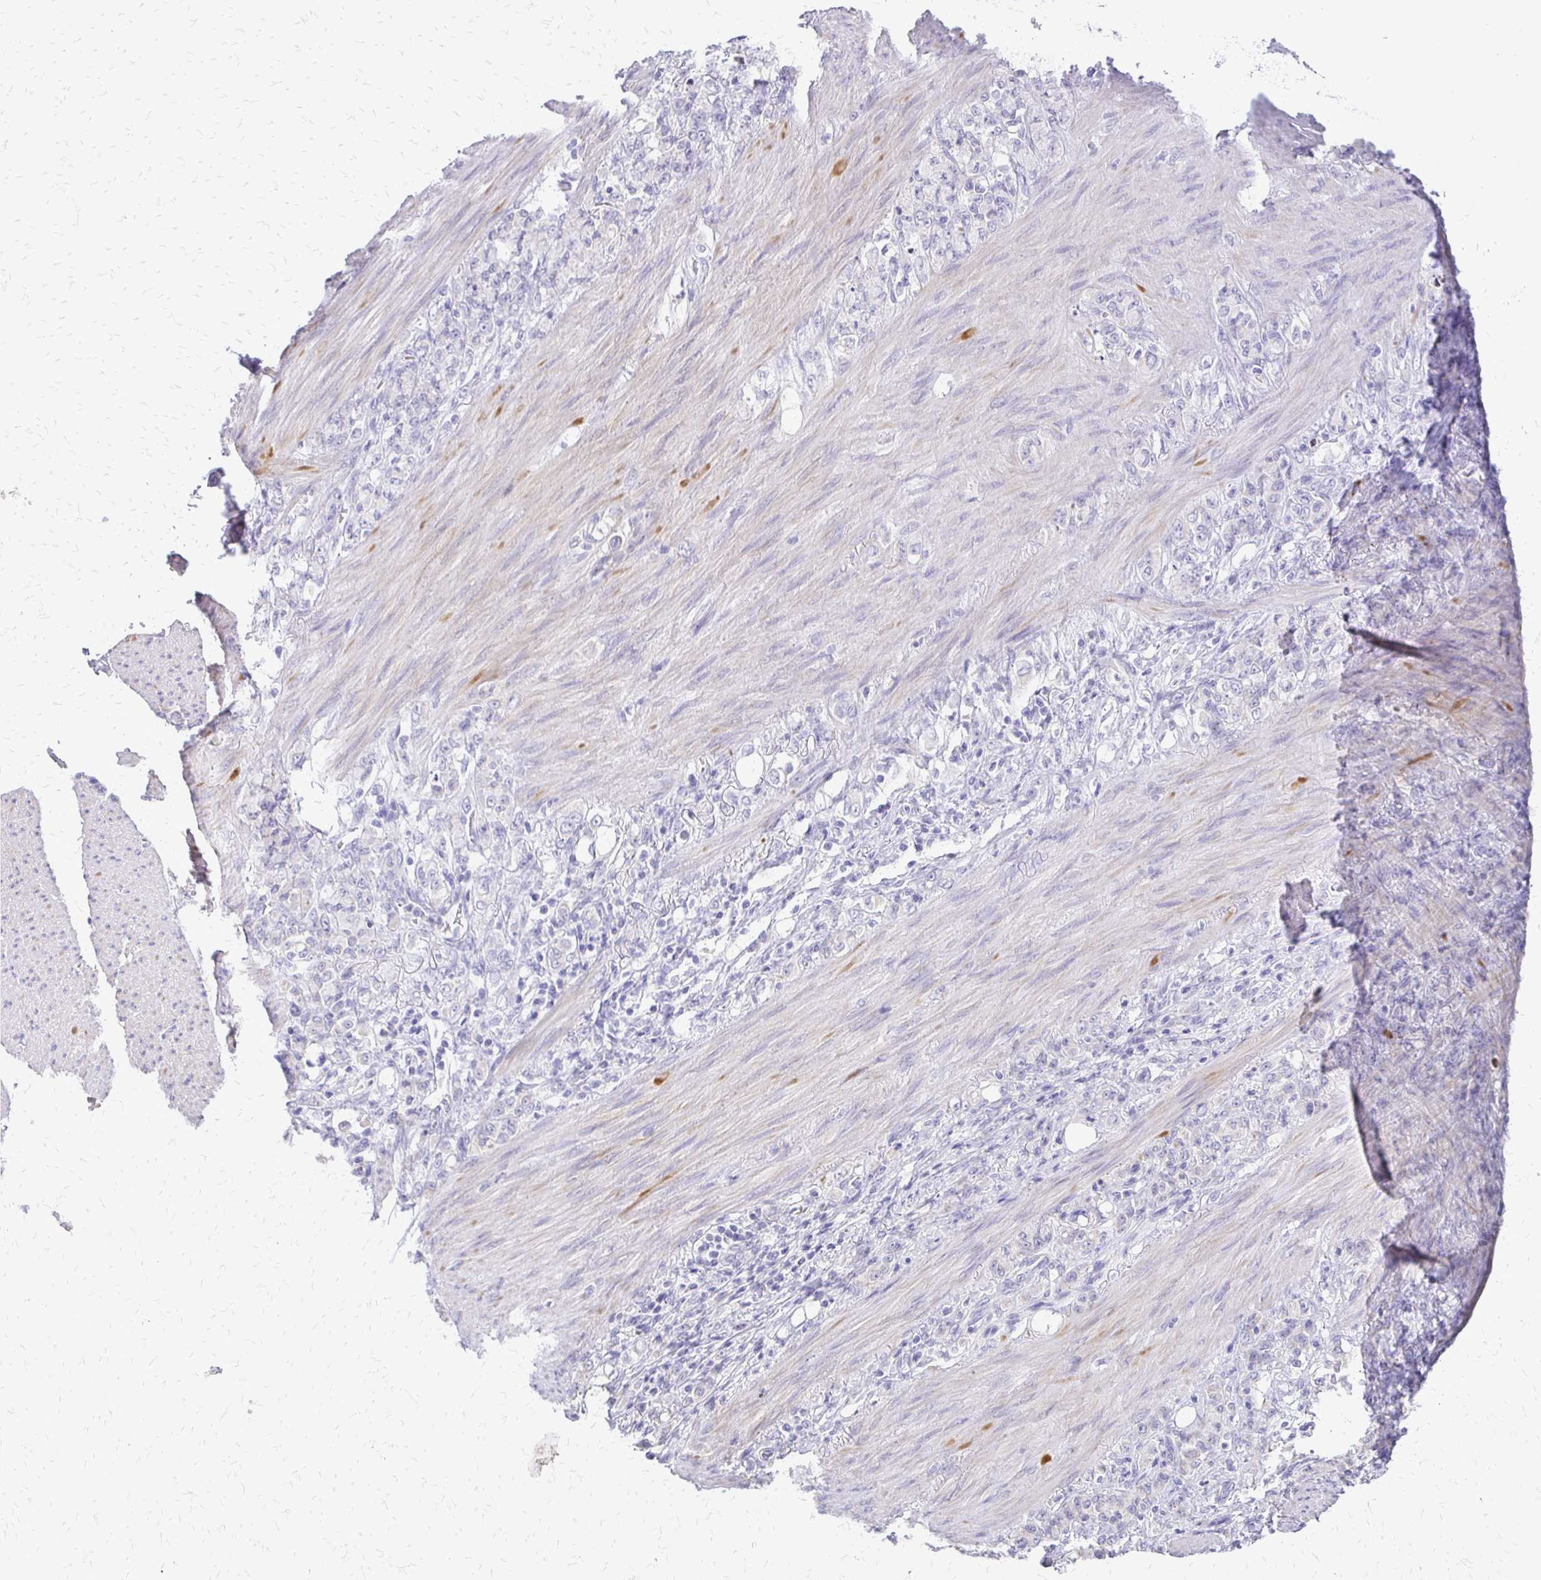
{"staining": {"intensity": "negative", "quantity": "none", "location": "none"}, "tissue": "stomach cancer", "cell_type": "Tumor cells", "image_type": "cancer", "snomed": [{"axis": "morphology", "description": "Normal tissue, NOS"}, {"axis": "morphology", "description": "Adenocarcinoma, NOS"}, {"axis": "topography", "description": "Stomach"}], "caption": "DAB immunohistochemical staining of stomach cancer (adenocarcinoma) demonstrates no significant expression in tumor cells.", "gene": "ALPG", "patient": {"sex": "female", "age": 79}}